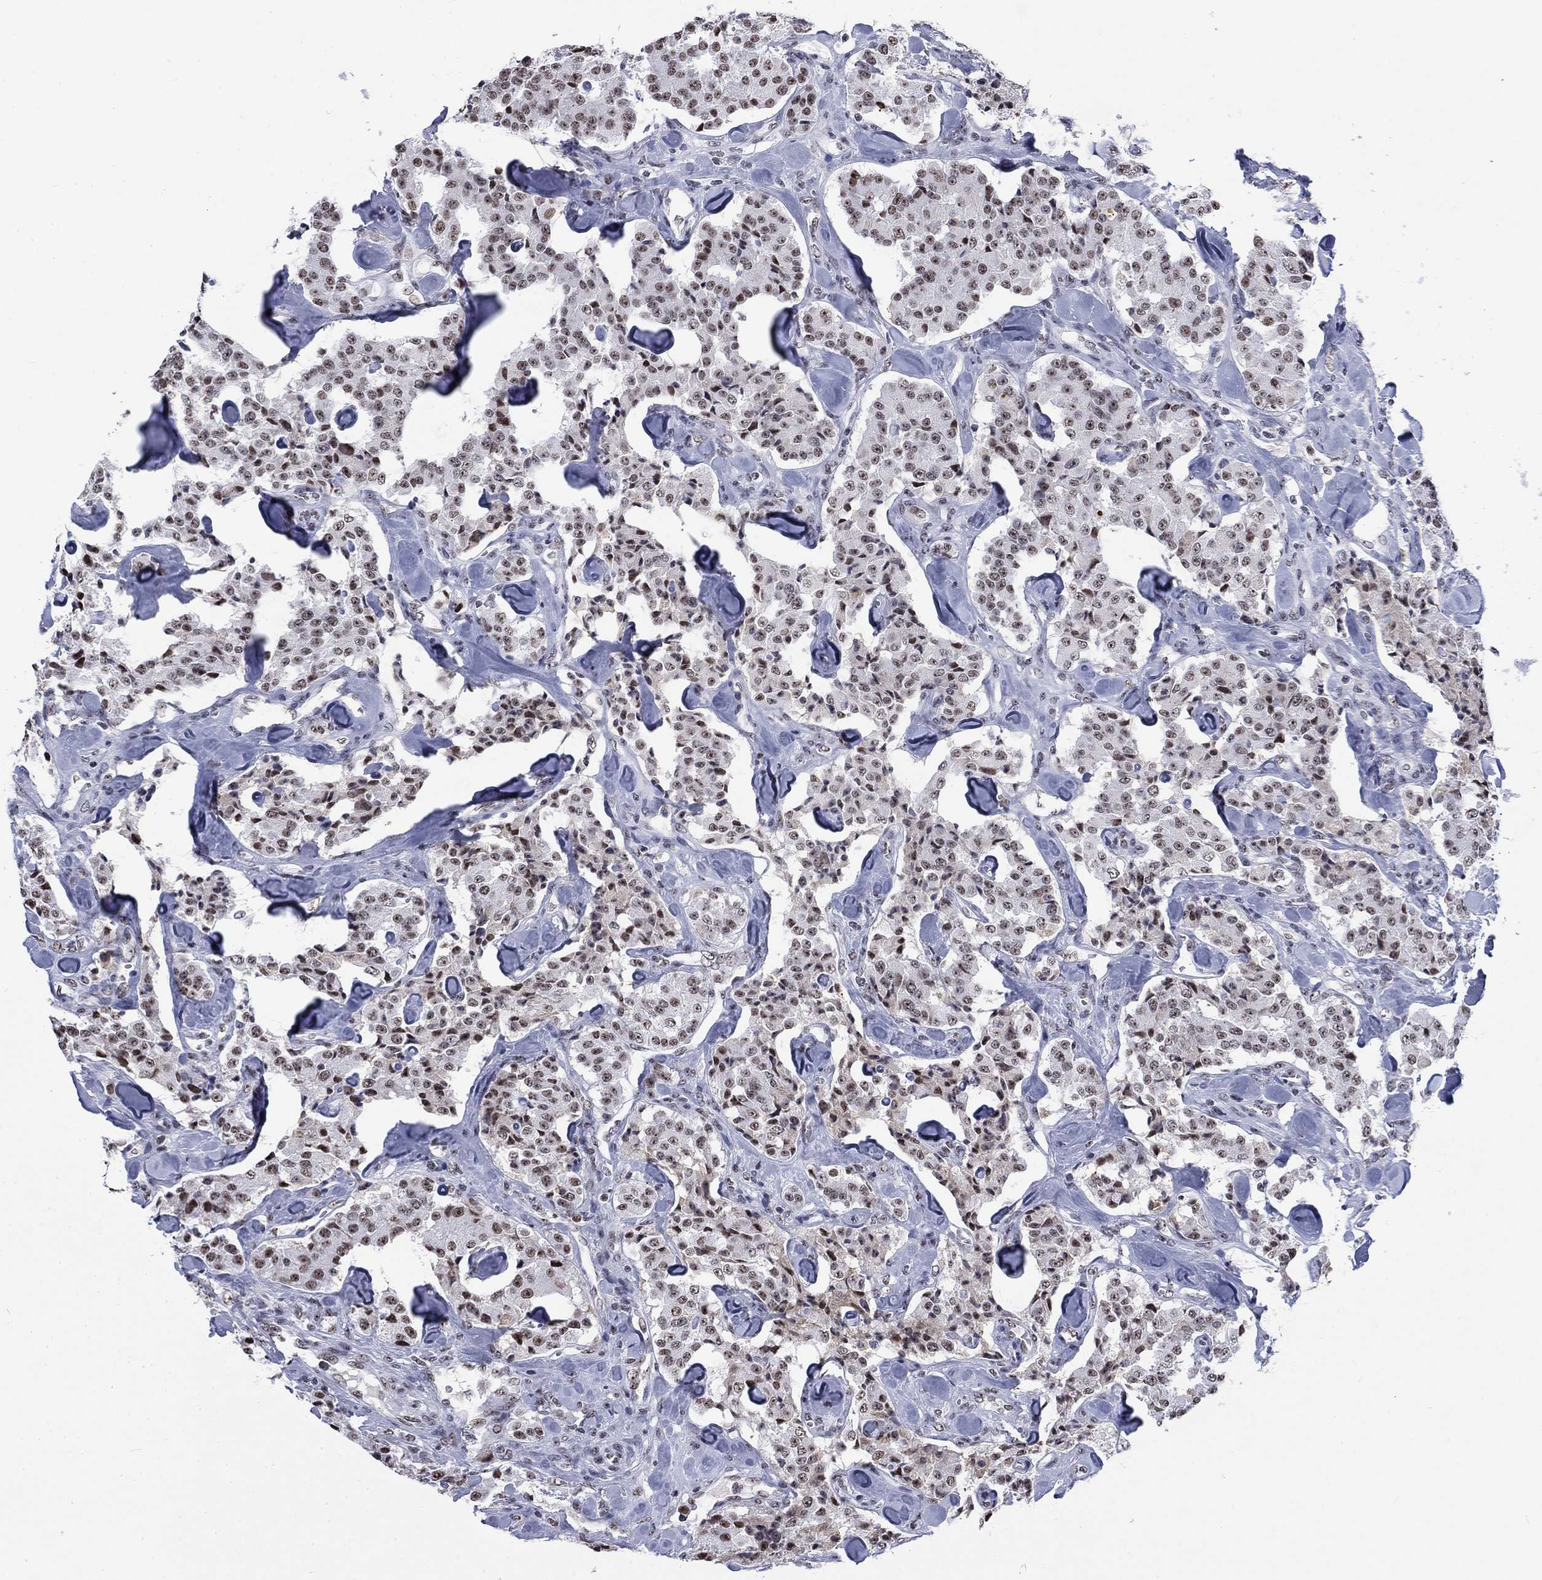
{"staining": {"intensity": "moderate", "quantity": ">75%", "location": "nuclear"}, "tissue": "carcinoid", "cell_type": "Tumor cells", "image_type": "cancer", "snomed": [{"axis": "morphology", "description": "Carcinoid, malignant, NOS"}, {"axis": "topography", "description": "Pancreas"}], "caption": "Protein staining of carcinoid (malignant) tissue exhibits moderate nuclear positivity in approximately >75% of tumor cells. The staining is performed using DAB brown chromogen to label protein expression. The nuclei are counter-stained blue using hematoxylin.", "gene": "CSRNP3", "patient": {"sex": "male", "age": 41}}